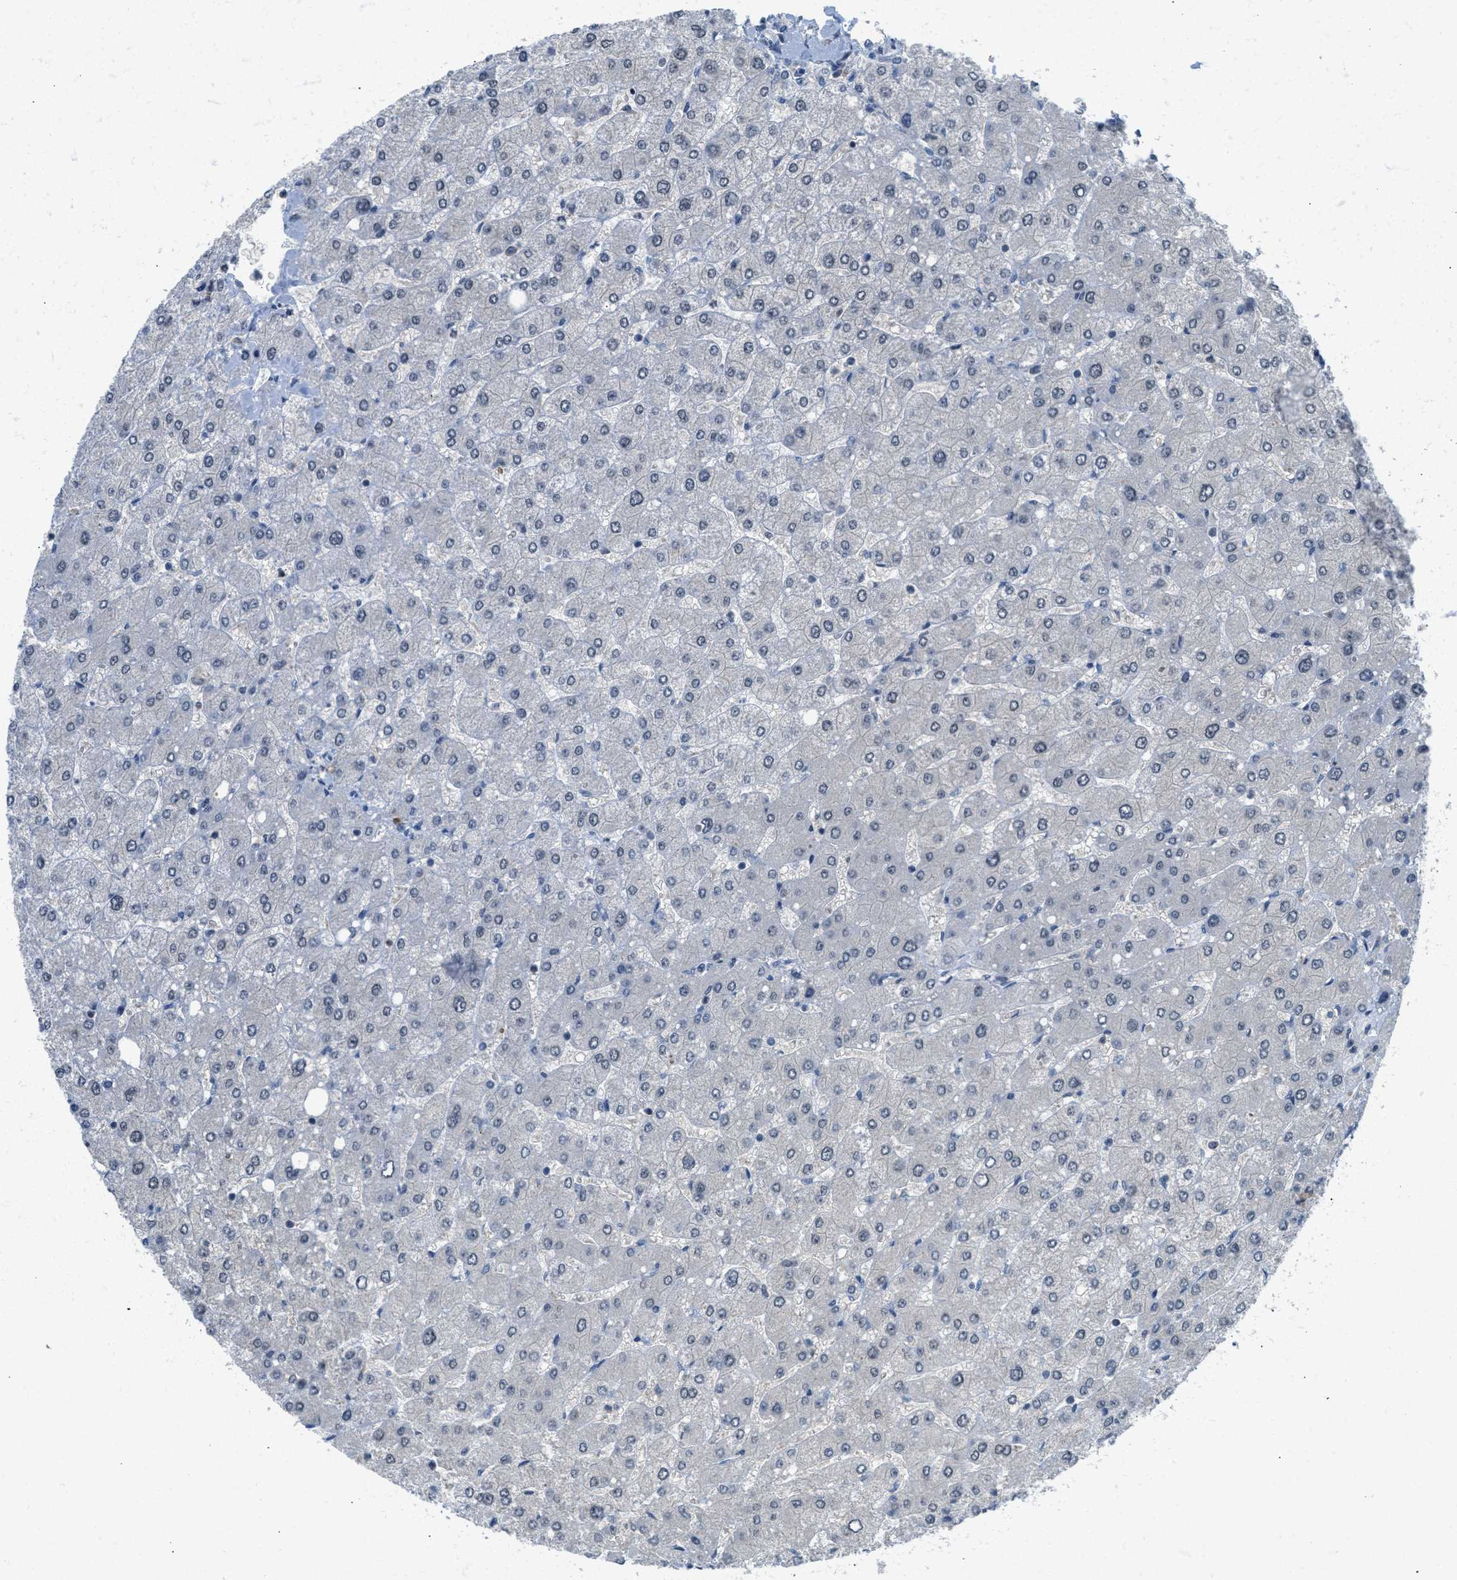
{"staining": {"intensity": "negative", "quantity": "none", "location": "none"}, "tissue": "liver", "cell_type": "Cholangiocytes", "image_type": "normal", "snomed": [{"axis": "morphology", "description": "Normal tissue, NOS"}, {"axis": "topography", "description": "Liver"}], "caption": "Immunohistochemical staining of normal liver exhibits no significant expression in cholangiocytes. (Brightfield microscopy of DAB (3,3'-diaminobenzidine) immunohistochemistry at high magnification).", "gene": "TTBK2", "patient": {"sex": "male", "age": 55}}